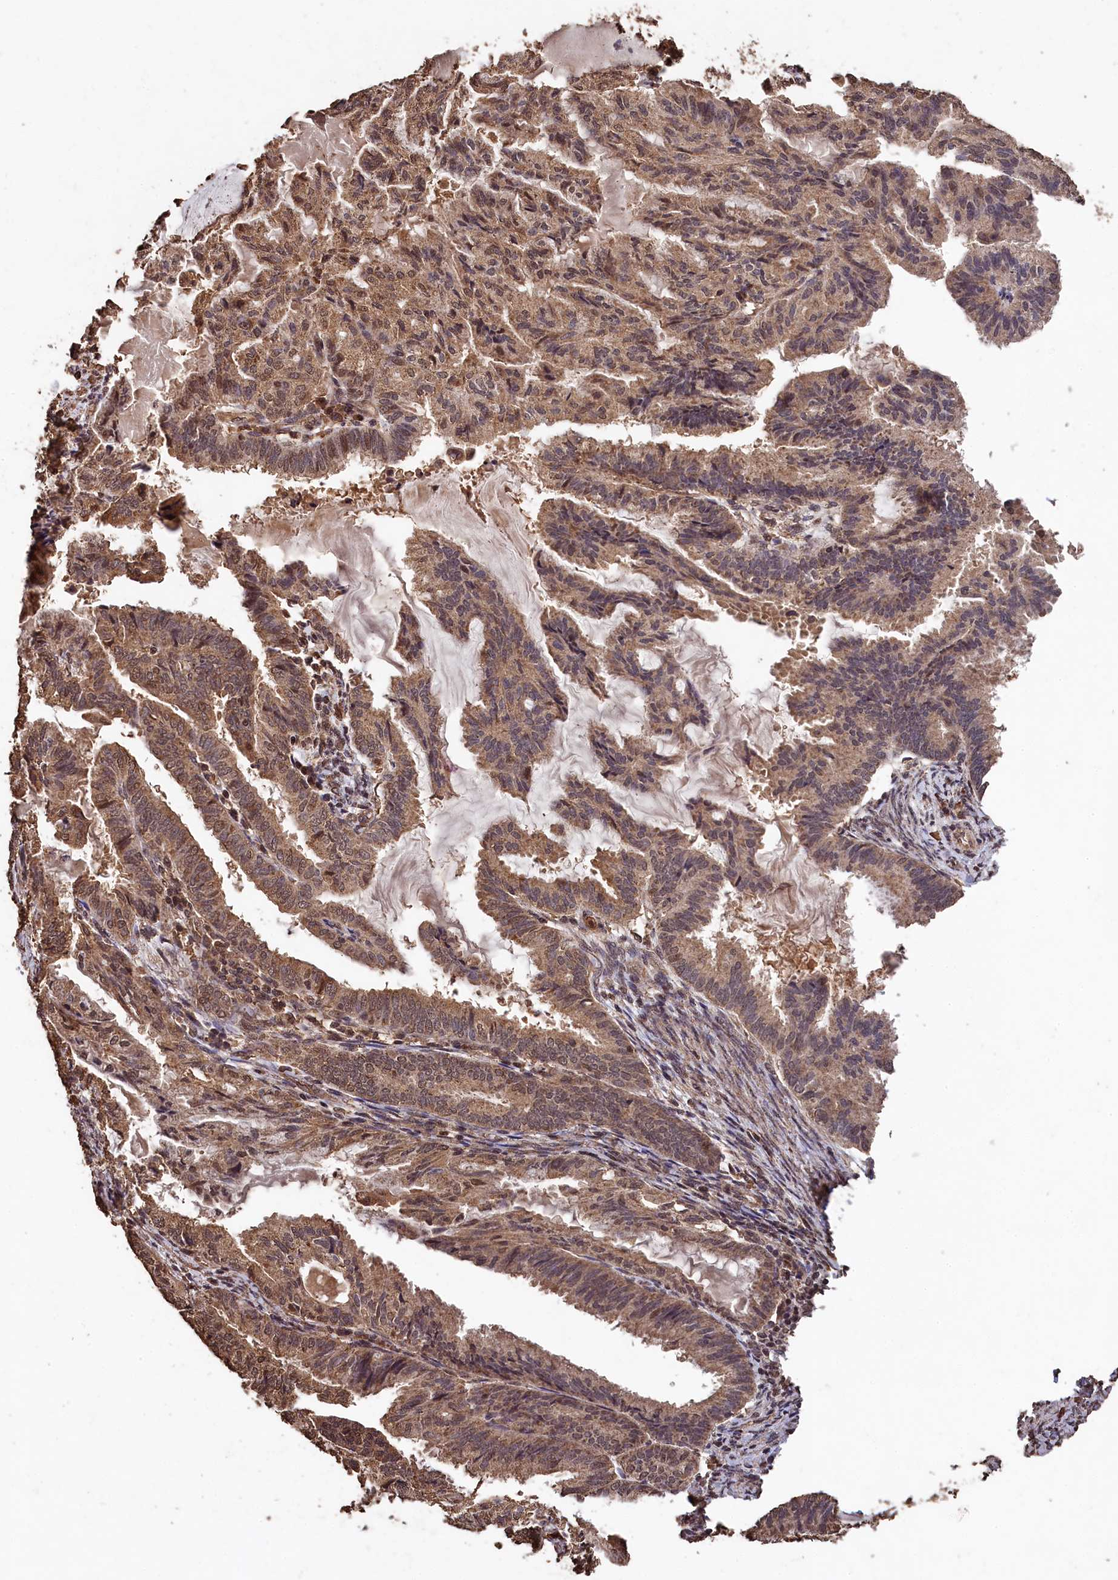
{"staining": {"intensity": "moderate", "quantity": ">75%", "location": "cytoplasmic/membranous,nuclear"}, "tissue": "endometrial cancer", "cell_type": "Tumor cells", "image_type": "cancer", "snomed": [{"axis": "morphology", "description": "Adenocarcinoma, NOS"}, {"axis": "topography", "description": "Endometrium"}], "caption": "Human adenocarcinoma (endometrial) stained with a brown dye reveals moderate cytoplasmic/membranous and nuclear positive positivity in about >75% of tumor cells.", "gene": "CEP57L1", "patient": {"sex": "female", "age": 86}}